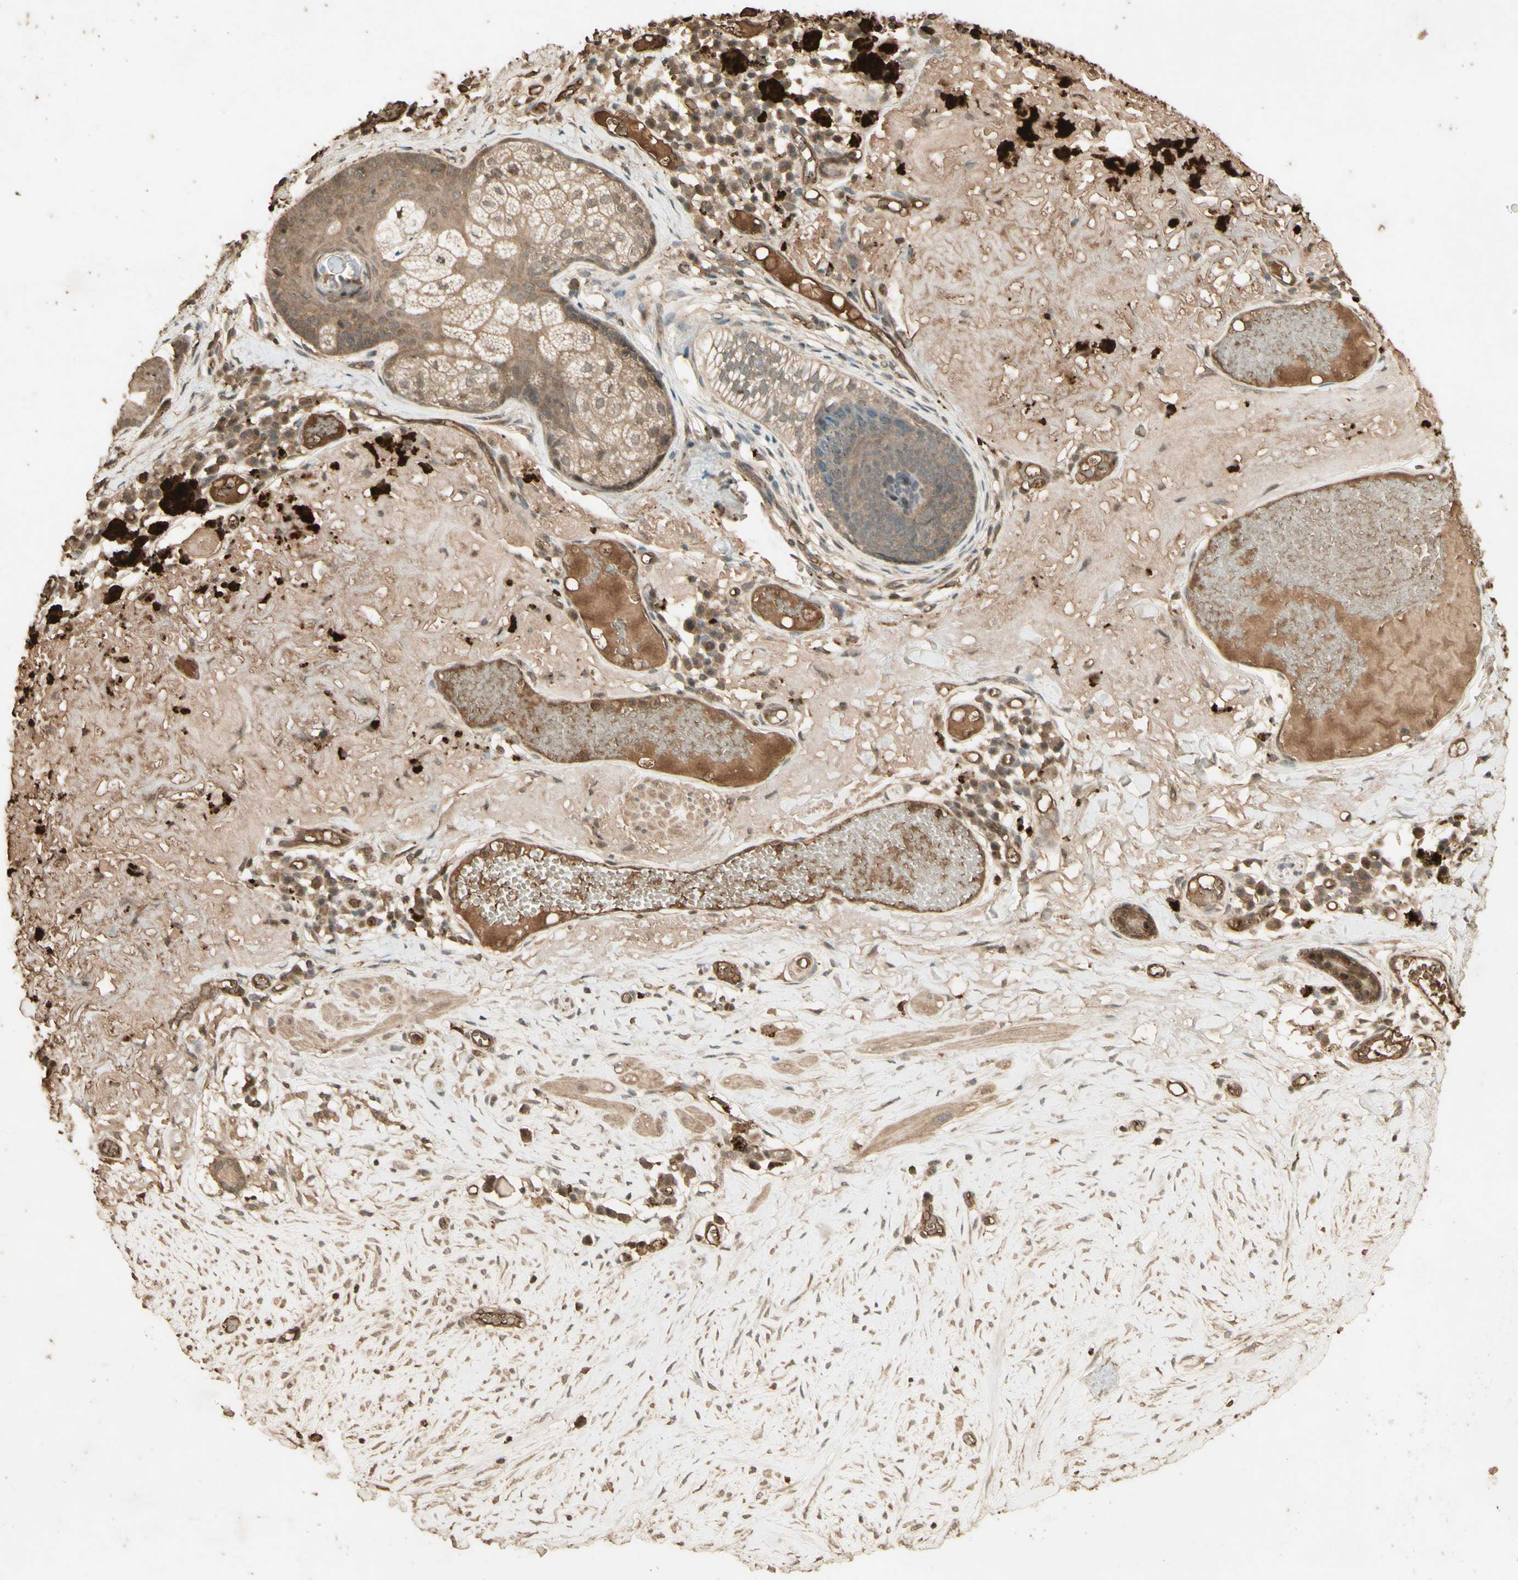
{"staining": {"intensity": "moderate", "quantity": ">75%", "location": "cytoplasmic/membranous"}, "tissue": "melanoma", "cell_type": "Tumor cells", "image_type": "cancer", "snomed": [{"axis": "morphology", "description": "Malignant melanoma in situ"}, {"axis": "morphology", "description": "Malignant melanoma, NOS"}, {"axis": "topography", "description": "Skin"}], "caption": "Moderate cytoplasmic/membranous expression for a protein is seen in about >75% of tumor cells of melanoma using IHC.", "gene": "SMAD9", "patient": {"sex": "female", "age": 88}}